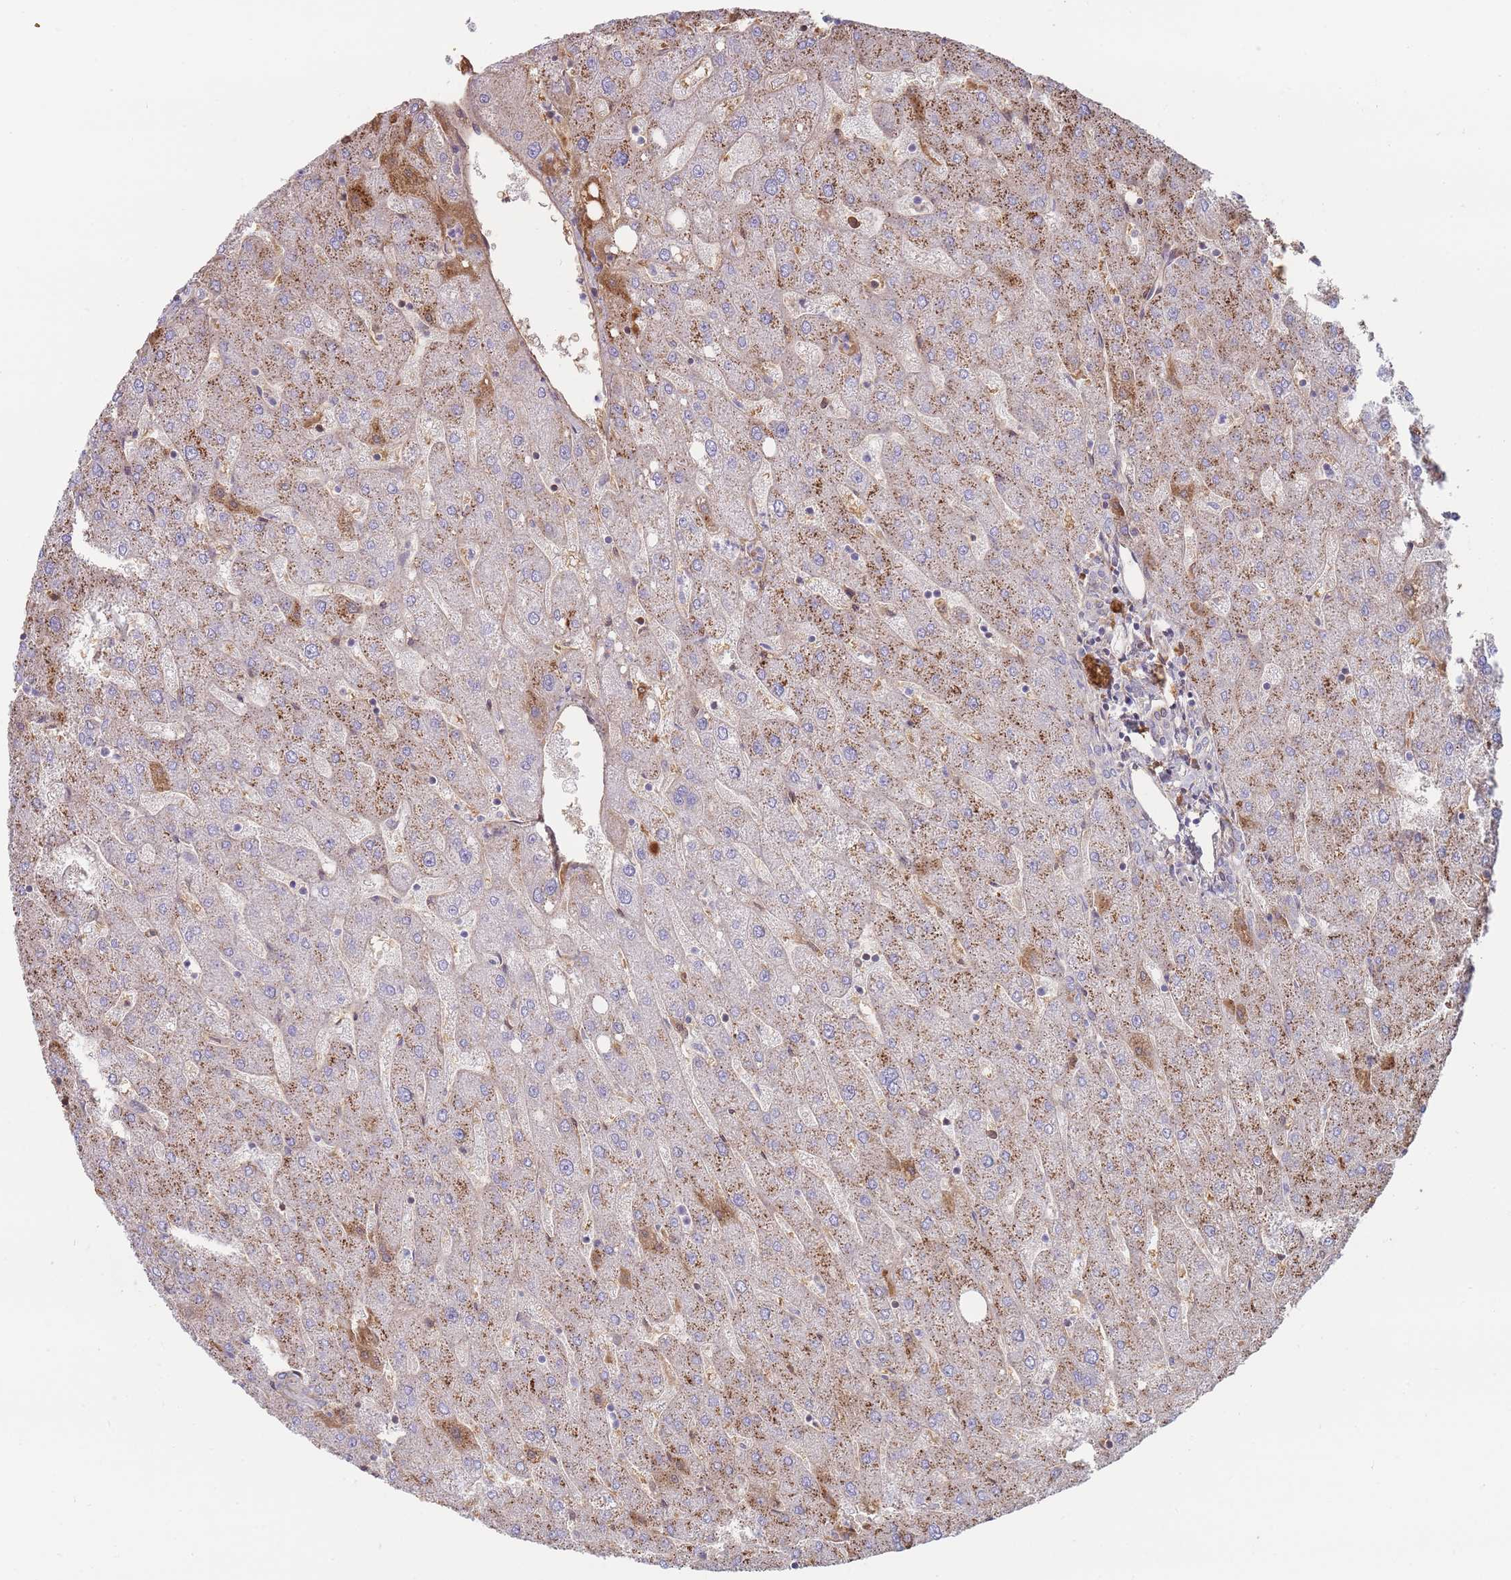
{"staining": {"intensity": "negative", "quantity": "none", "location": "none"}, "tissue": "liver", "cell_type": "Cholangiocytes", "image_type": "normal", "snomed": [{"axis": "morphology", "description": "Normal tissue, NOS"}, {"axis": "topography", "description": "Liver"}], "caption": "DAB (3,3'-diaminobenzidine) immunohistochemical staining of benign human liver reveals no significant positivity in cholangiocytes.", "gene": "ENSG00000284931", "patient": {"sex": "male", "age": 67}}